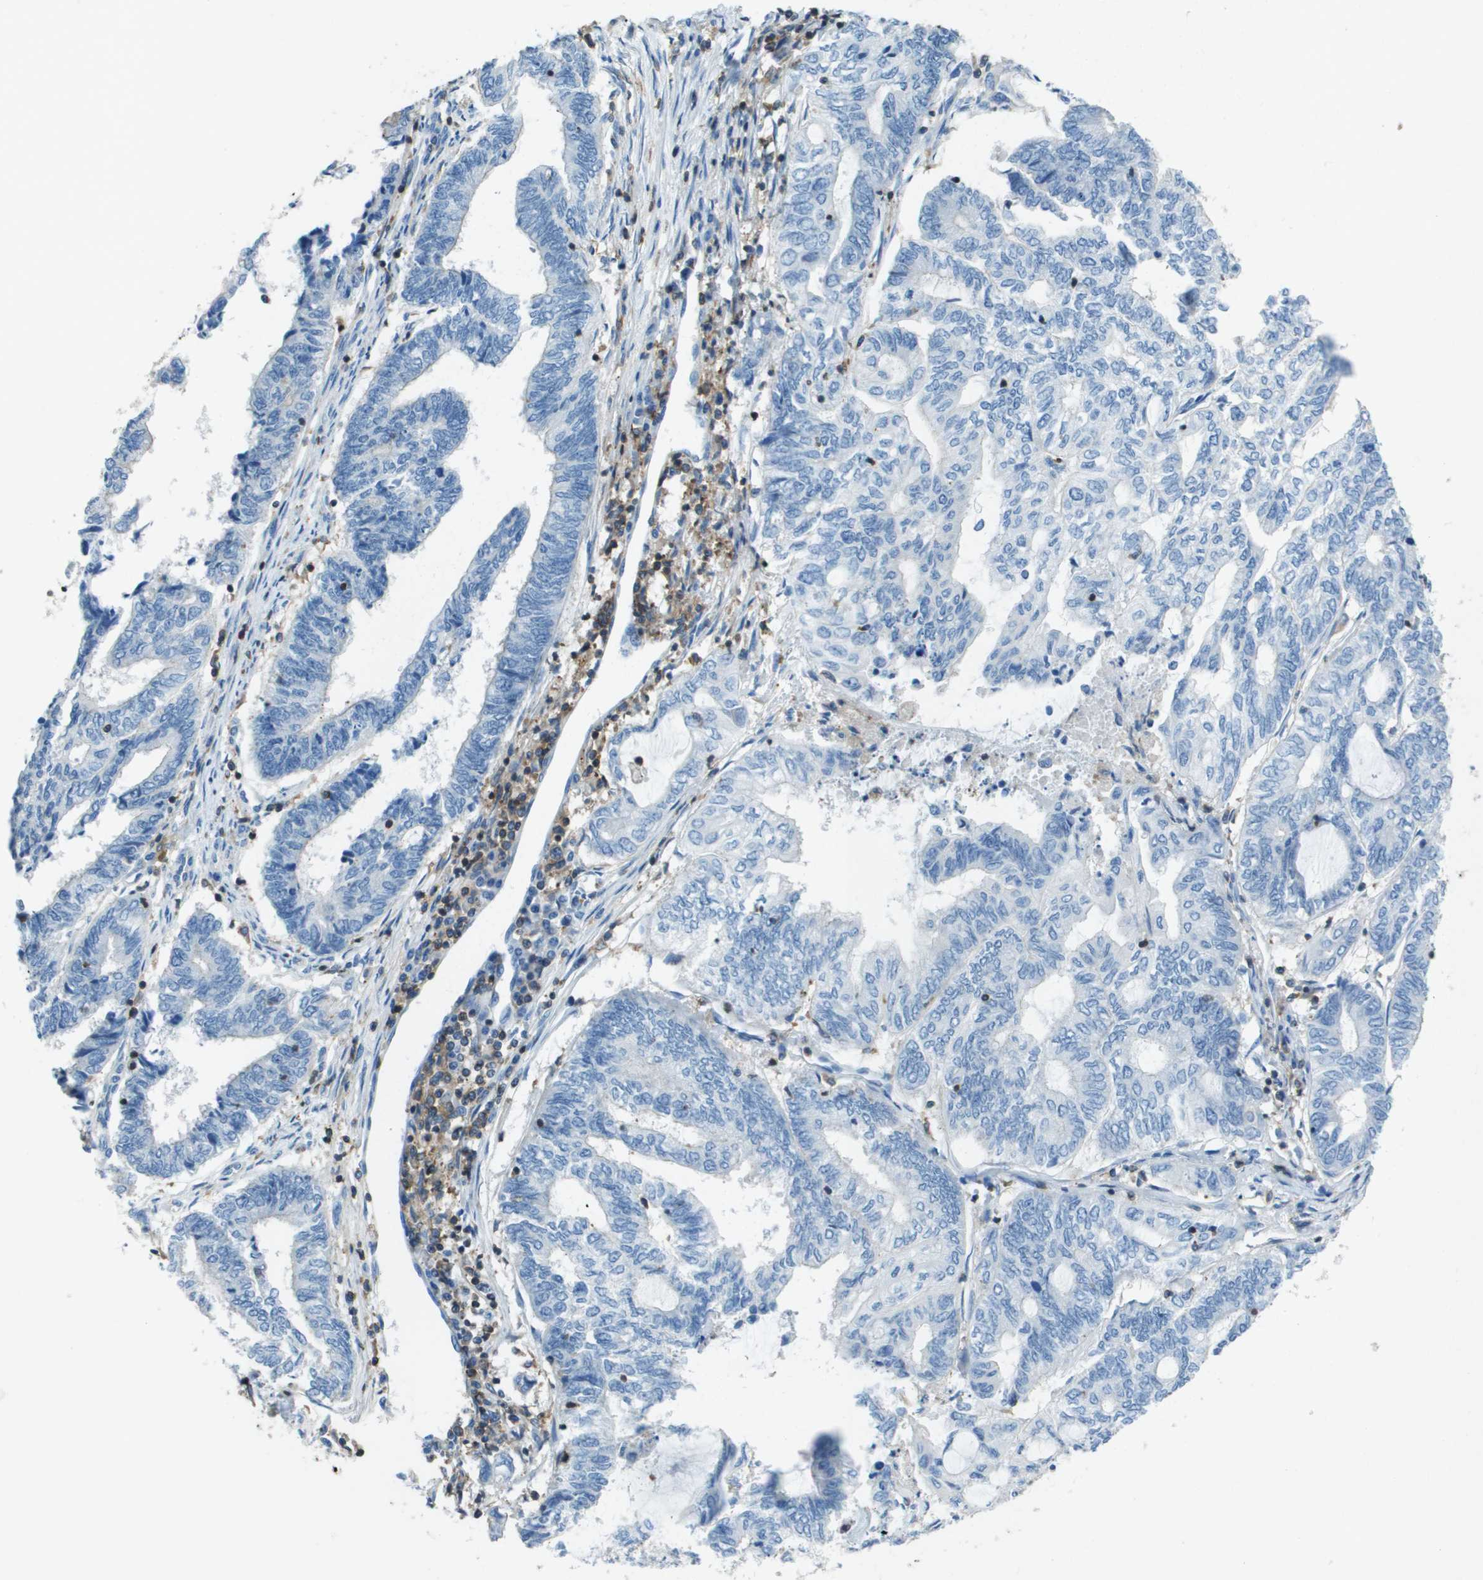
{"staining": {"intensity": "negative", "quantity": "none", "location": "none"}, "tissue": "endometrial cancer", "cell_type": "Tumor cells", "image_type": "cancer", "snomed": [{"axis": "morphology", "description": "Adenocarcinoma, NOS"}, {"axis": "topography", "description": "Uterus"}, {"axis": "topography", "description": "Endometrium"}], "caption": "Immunohistochemical staining of human endometrial cancer reveals no significant positivity in tumor cells. (Brightfield microscopy of DAB immunohistochemistry at high magnification).", "gene": "APBB1IP", "patient": {"sex": "female", "age": 70}}